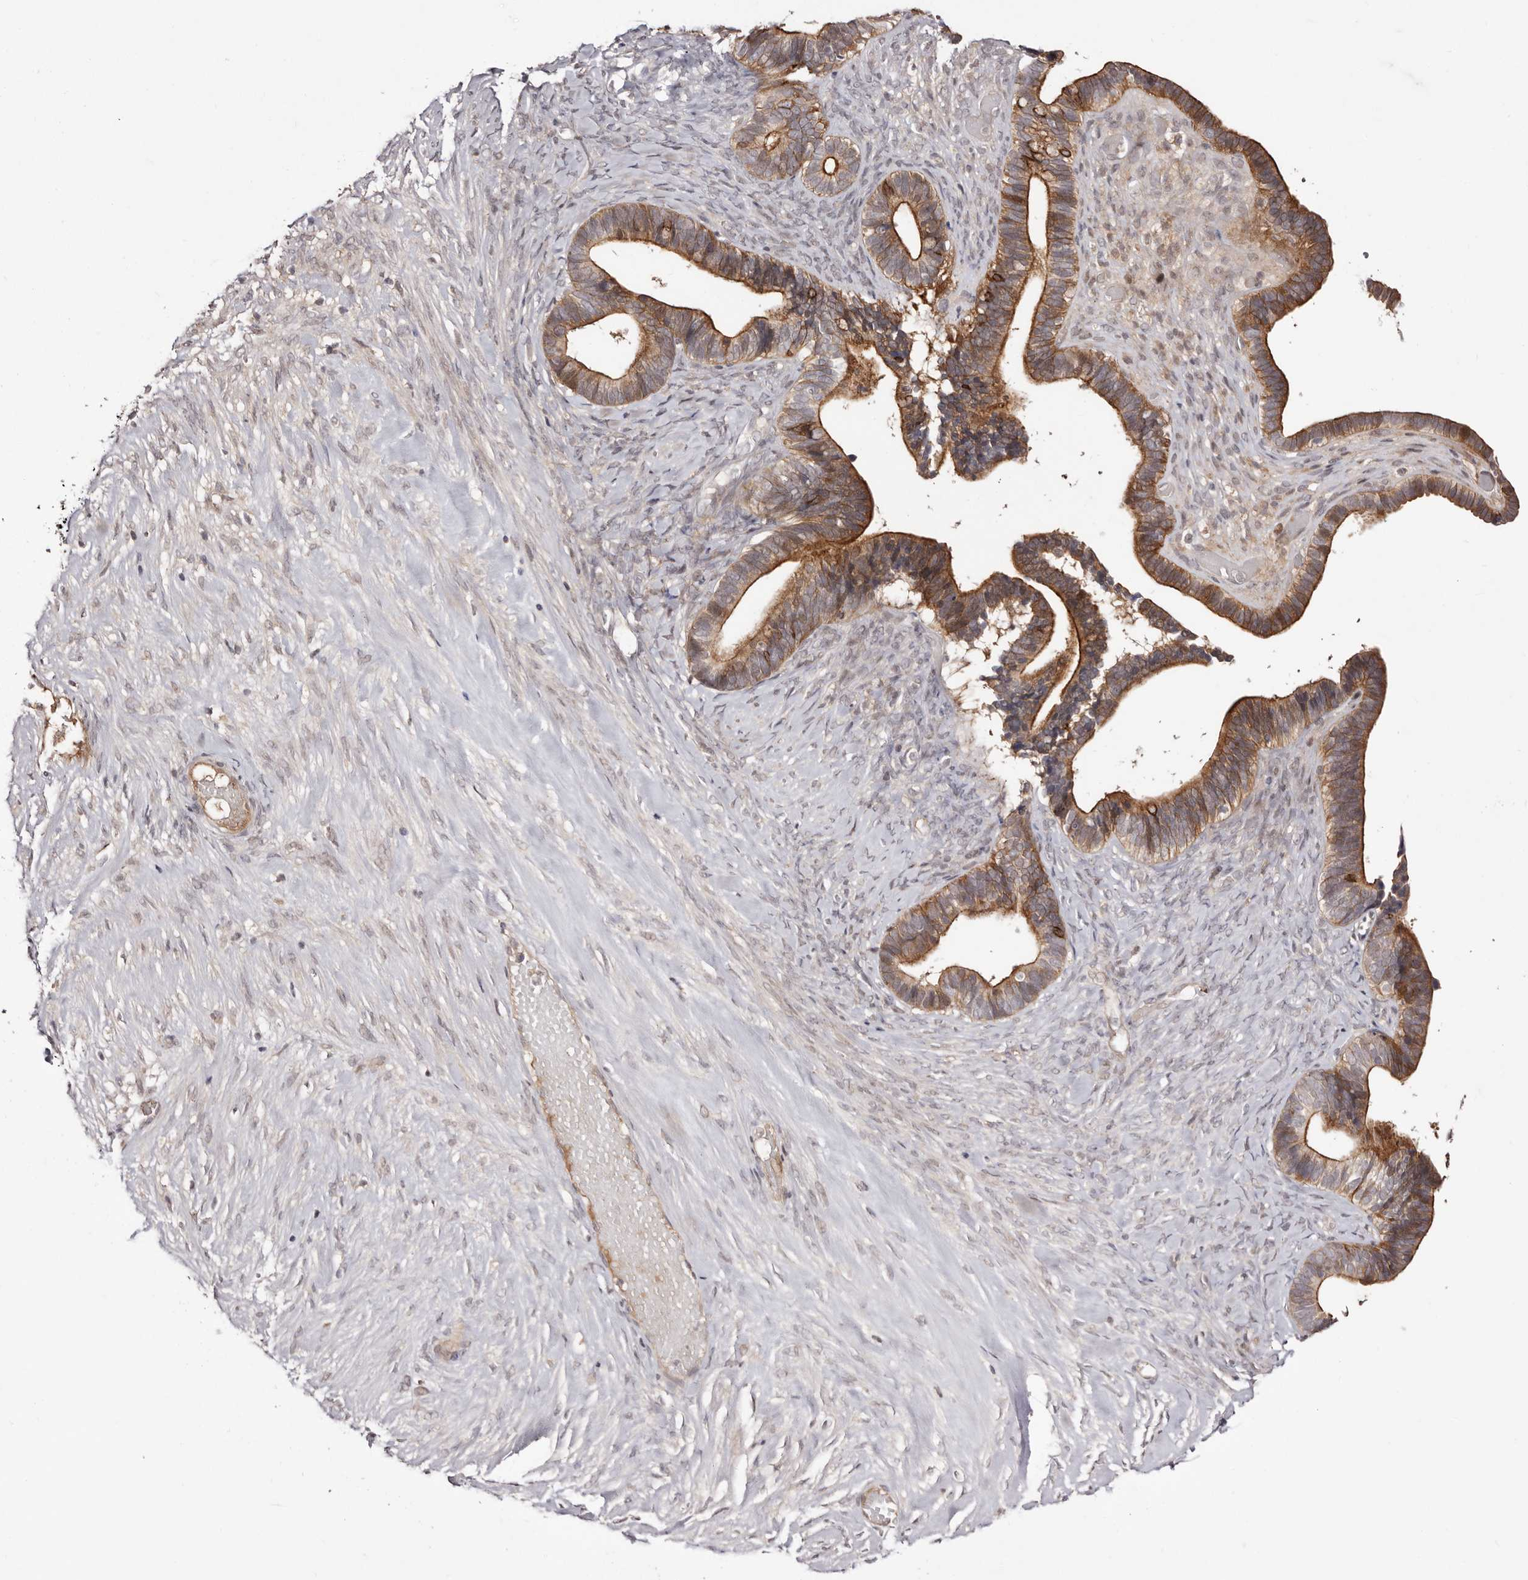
{"staining": {"intensity": "strong", "quantity": "25%-75%", "location": "cytoplasmic/membranous"}, "tissue": "ovarian cancer", "cell_type": "Tumor cells", "image_type": "cancer", "snomed": [{"axis": "morphology", "description": "Cystadenocarcinoma, serous, NOS"}, {"axis": "topography", "description": "Ovary"}], "caption": "IHC photomicrograph of neoplastic tissue: human ovarian cancer stained using immunohistochemistry exhibits high levels of strong protein expression localized specifically in the cytoplasmic/membranous of tumor cells, appearing as a cytoplasmic/membranous brown color.", "gene": "EGR3", "patient": {"sex": "female", "age": 56}}